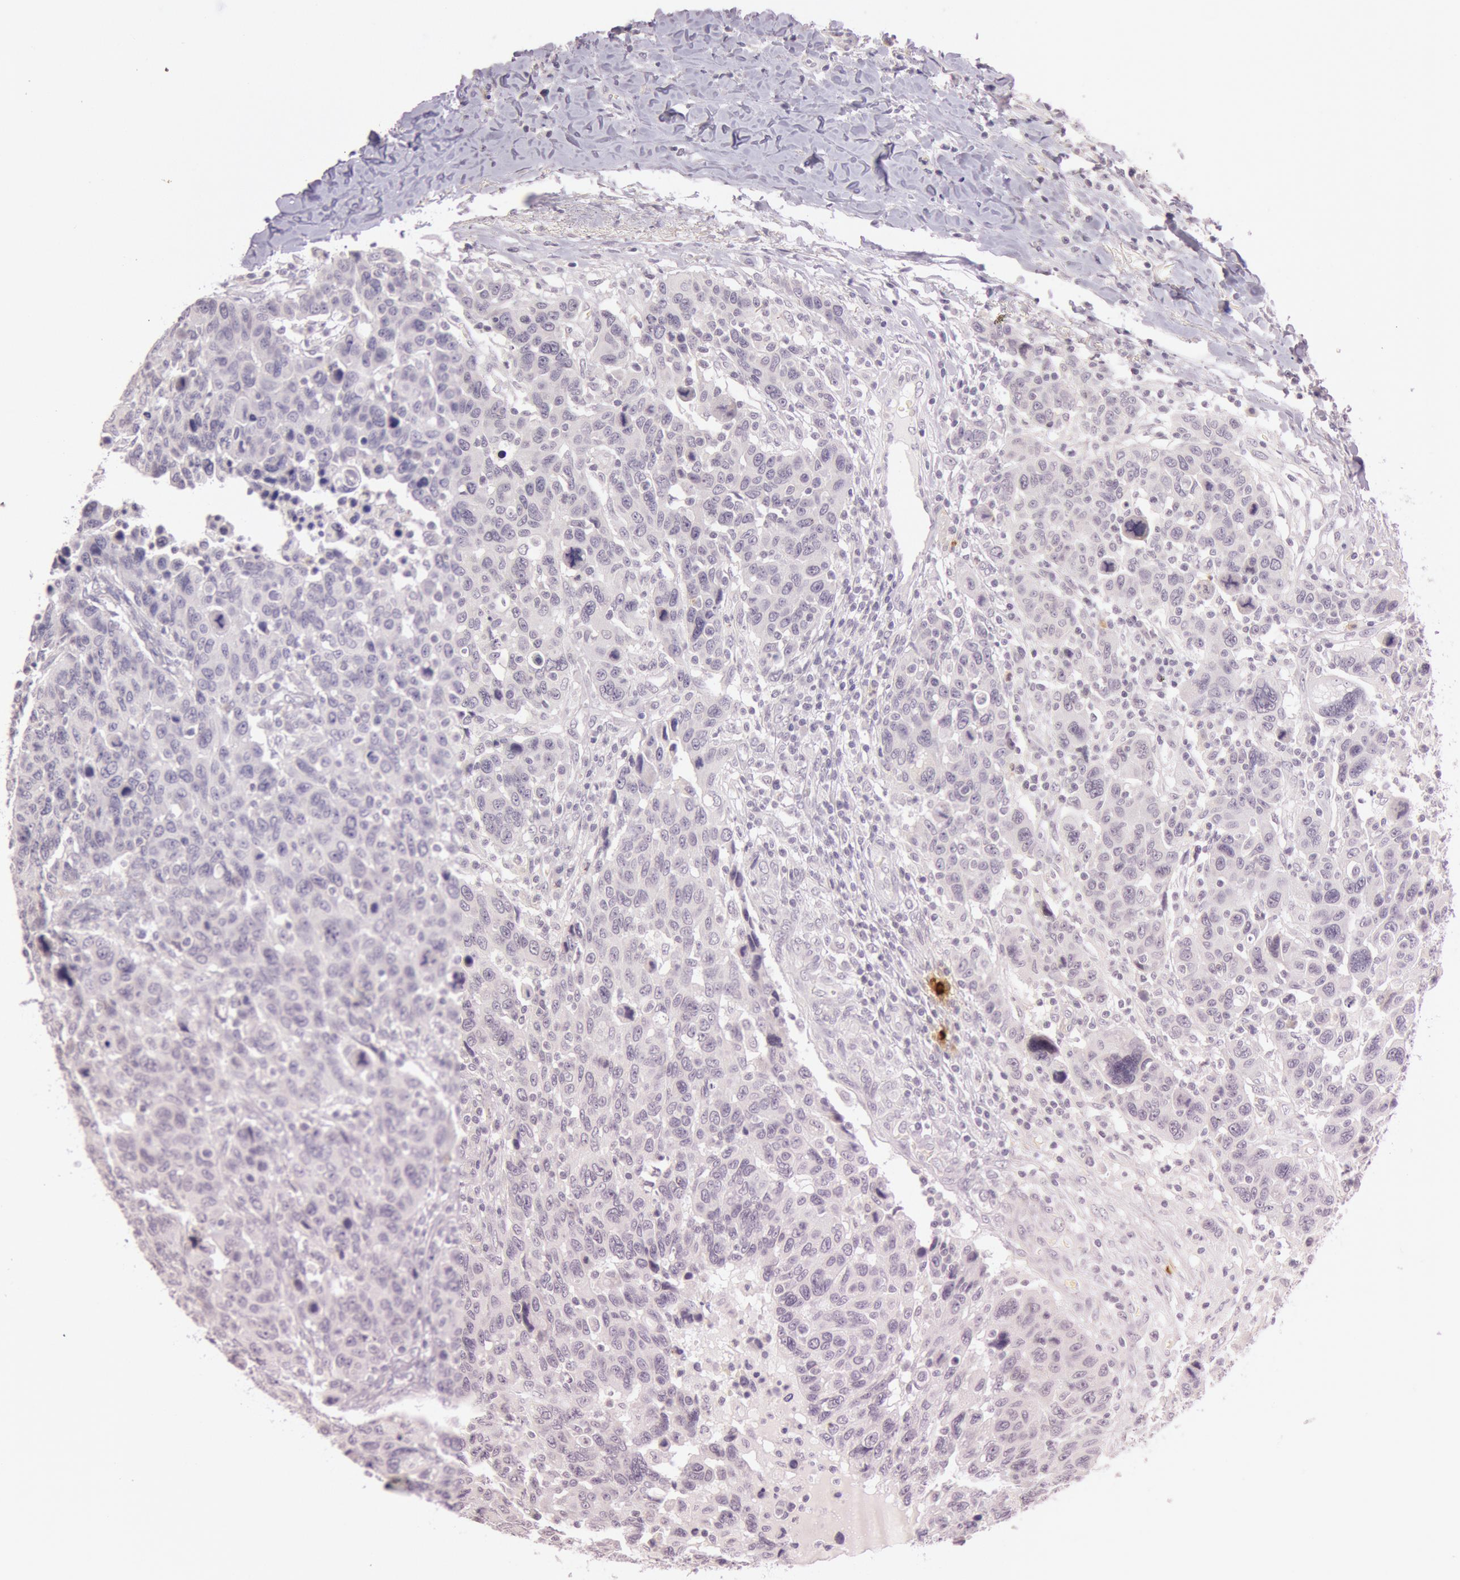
{"staining": {"intensity": "negative", "quantity": "none", "location": "none"}, "tissue": "breast cancer", "cell_type": "Tumor cells", "image_type": "cancer", "snomed": [{"axis": "morphology", "description": "Duct carcinoma"}, {"axis": "topography", "description": "Breast"}], "caption": "Tumor cells show no significant protein positivity in intraductal carcinoma (breast).", "gene": "KDM6A", "patient": {"sex": "female", "age": 37}}